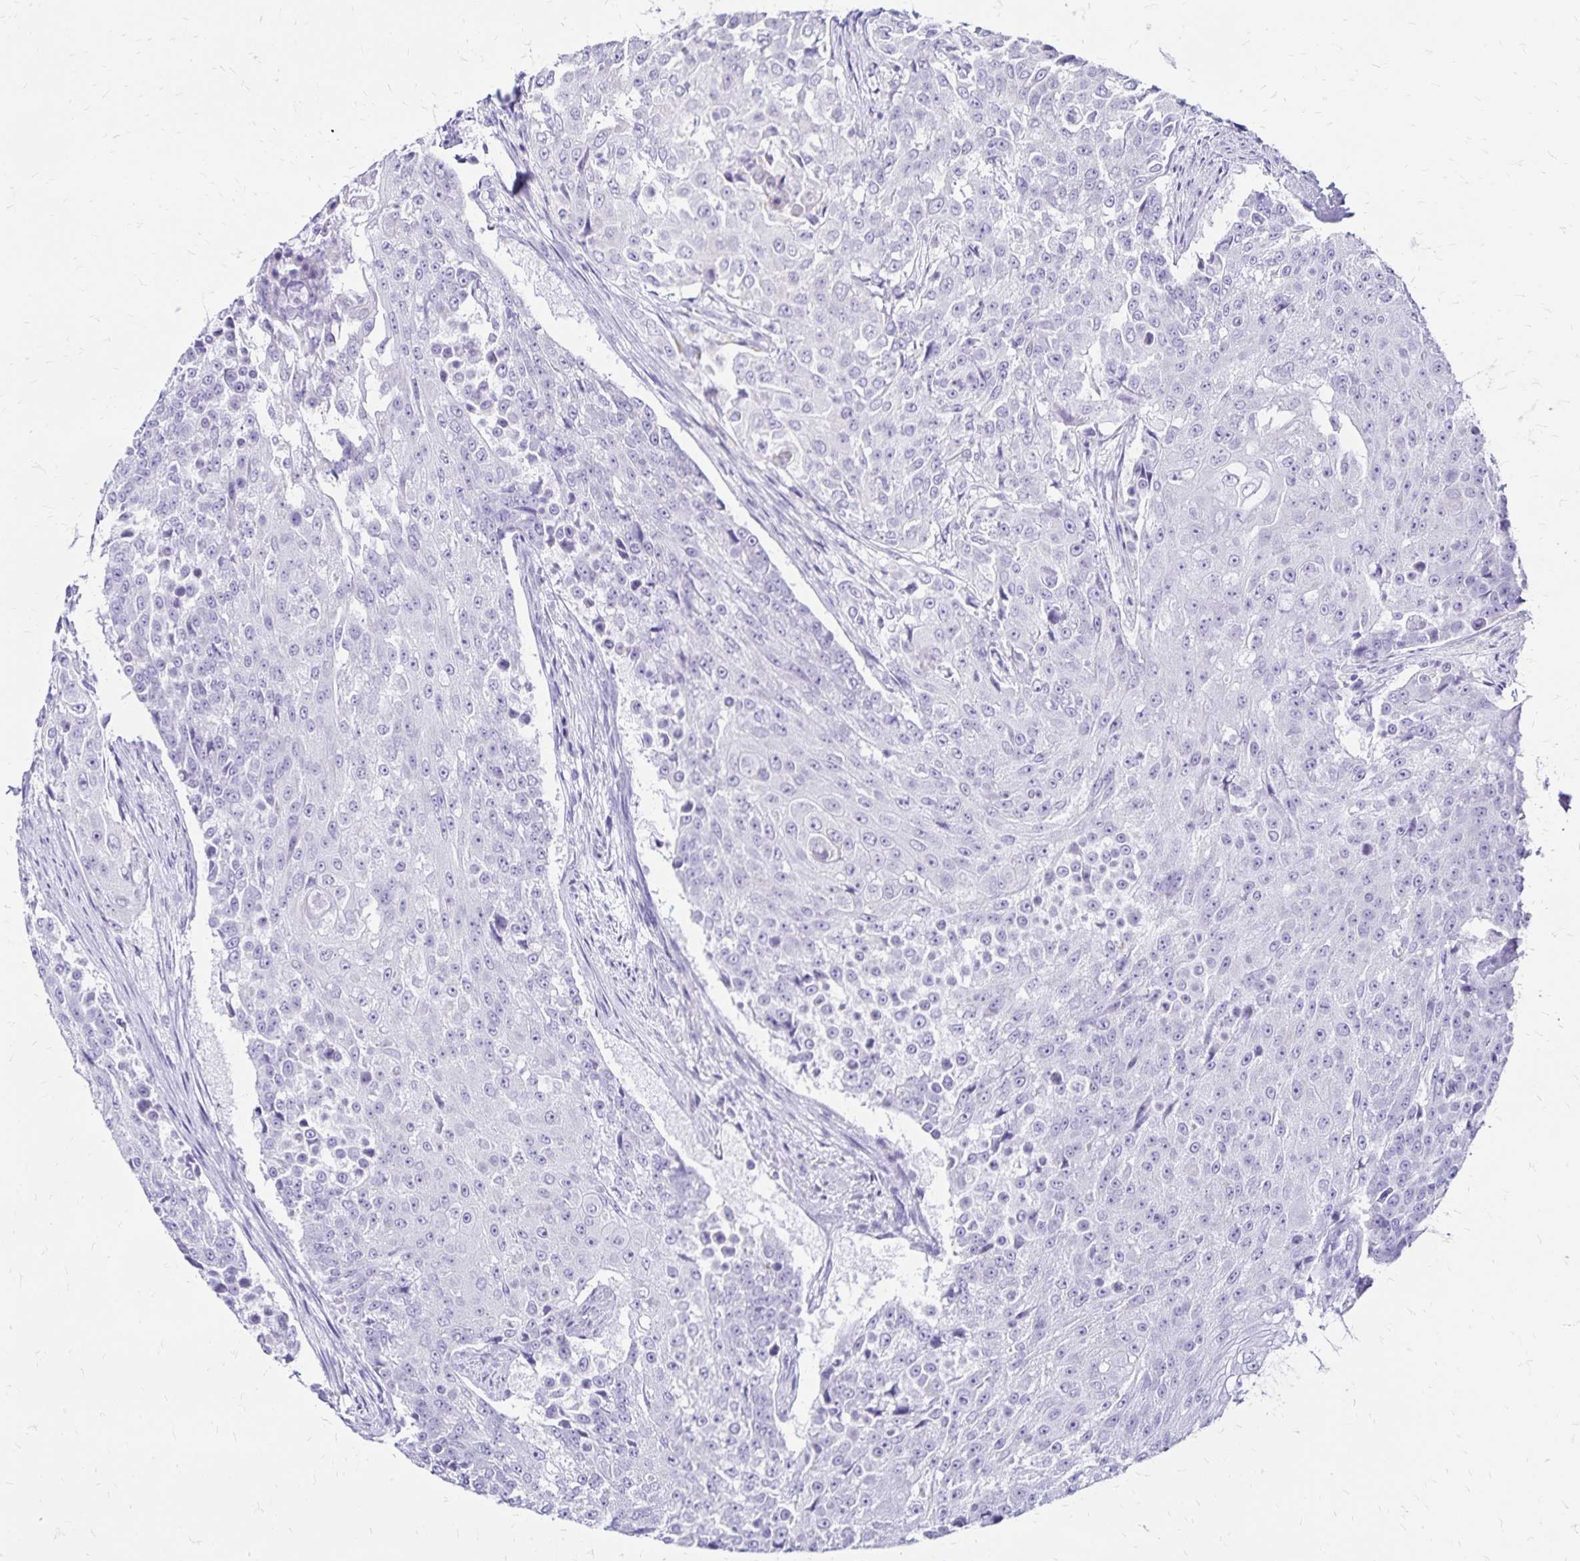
{"staining": {"intensity": "negative", "quantity": "none", "location": "none"}, "tissue": "urothelial cancer", "cell_type": "Tumor cells", "image_type": "cancer", "snomed": [{"axis": "morphology", "description": "Urothelial carcinoma, High grade"}, {"axis": "topography", "description": "Urinary bladder"}], "caption": "An immunohistochemistry (IHC) histopathology image of urothelial cancer is shown. There is no staining in tumor cells of urothelial cancer.", "gene": "LIN28B", "patient": {"sex": "female", "age": 63}}